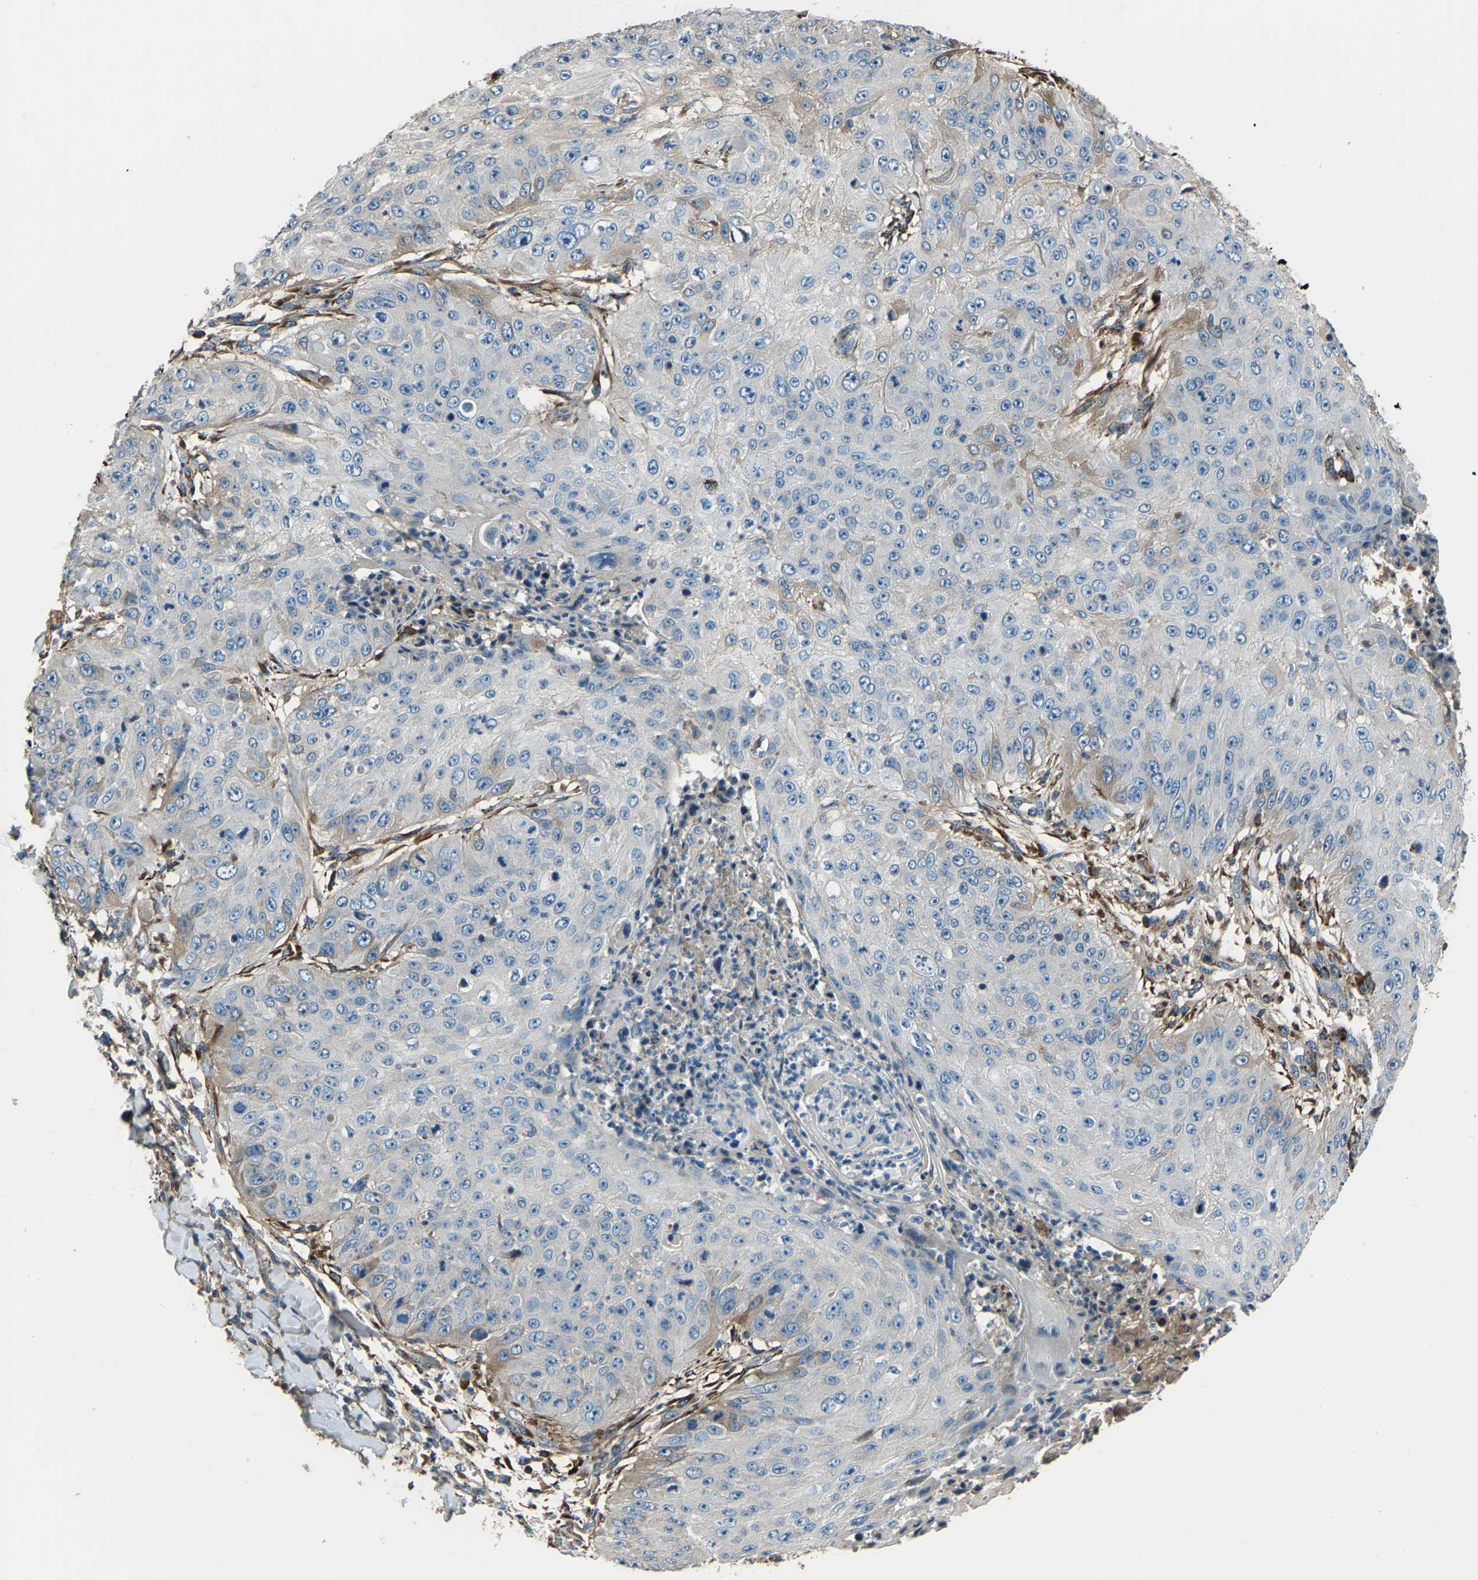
{"staining": {"intensity": "moderate", "quantity": "<25%", "location": "cytoplasmic/membranous"}, "tissue": "skin cancer", "cell_type": "Tumor cells", "image_type": "cancer", "snomed": [{"axis": "morphology", "description": "Squamous cell carcinoma, NOS"}, {"axis": "topography", "description": "Skin"}], "caption": "About <25% of tumor cells in skin cancer (squamous cell carcinoma) reveal moderate cytoplasmic/membranous protein expression as visualized by brown immunohistochemical staining.", "gene": "COL3A1", "patient": {"sex": "female", "age": 80}}